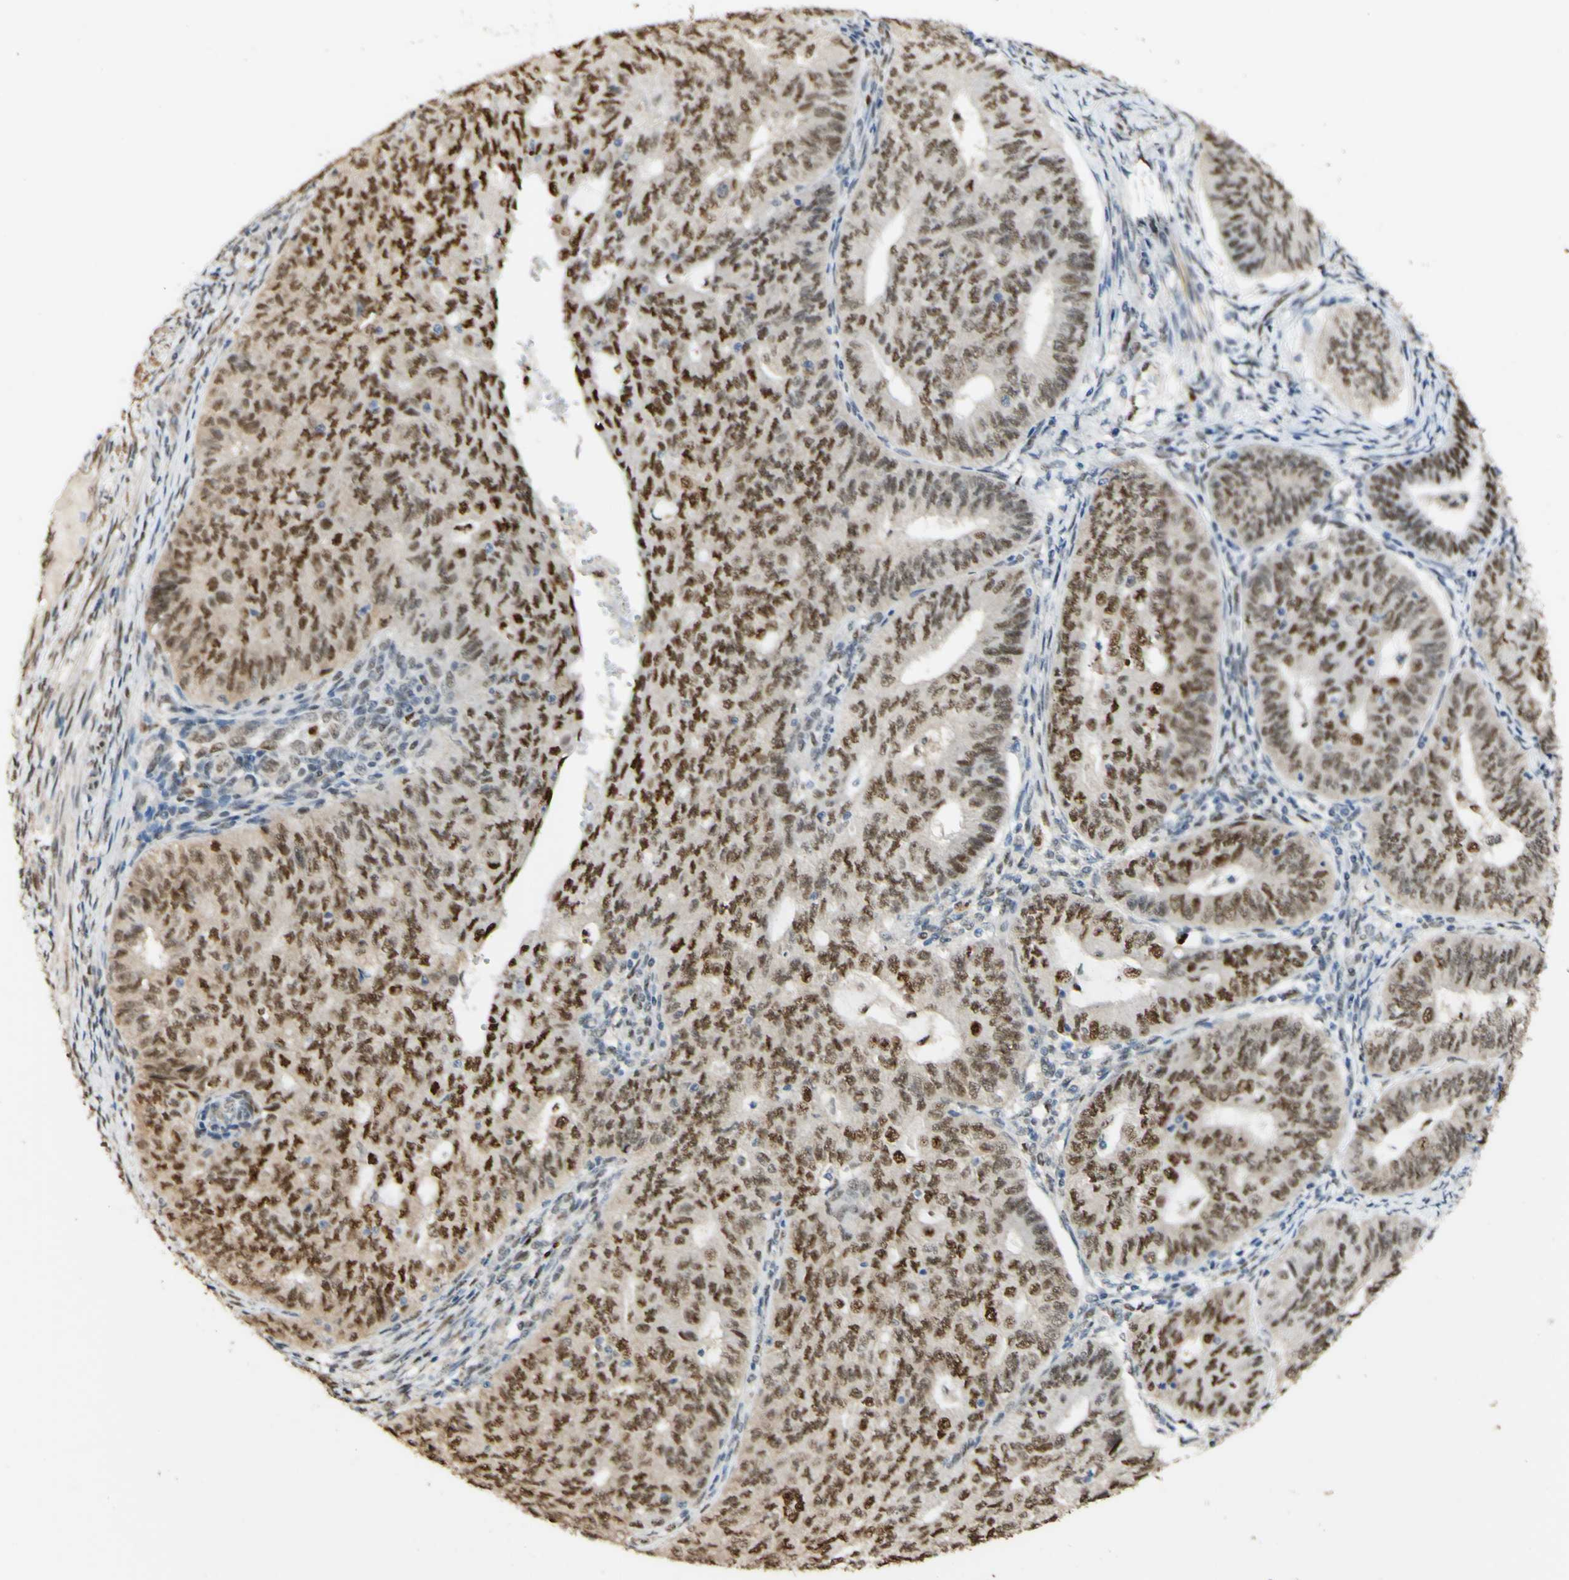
{"staining": {"intensity": "strong", "quantity": ">75%", "location": "nuclear"}, "tissue": "endometrial cancer", "cell_type": "Tumor cells", "image_type": "cancer", "snomed": [{"axis": "morphology", "description": "Adenocarcinoma, NOS"}, {"axis": "topography", "description": "Endometrium"}], "caption": "Protein expression analysis of endometrial cancer (adenocarcinoma) reveals strong nuclear expression in about >75% of tumor cells. (Brightfield microscopy of DAB IHC at high magnification).", "gene": "MAP3K4", "patient": {"sex": "female", "age": 32}}